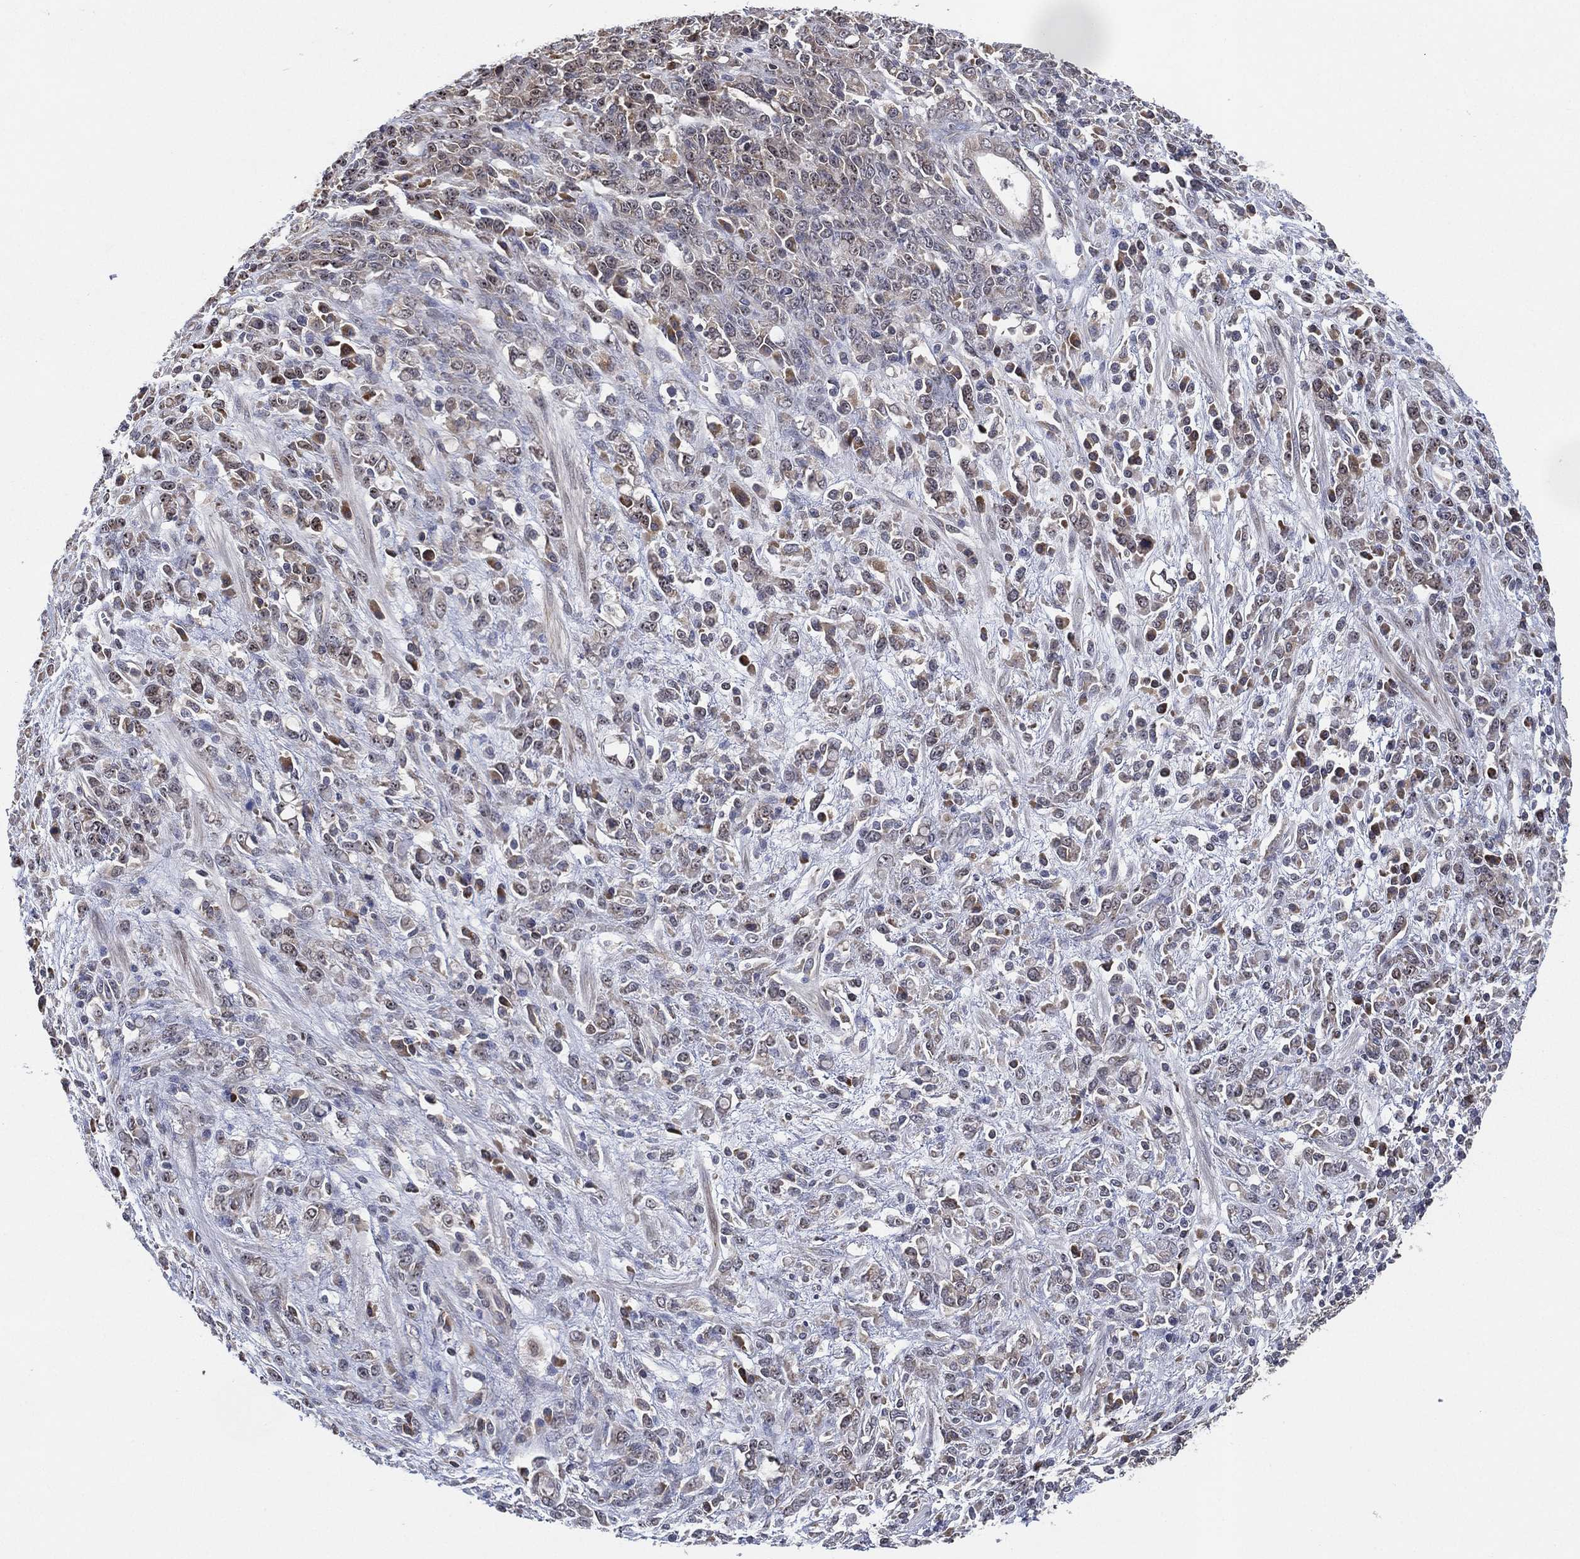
{"staining": {"intensity": "negative", "quantity": "none", "location": "none"}, "tissue": "stomach cancer", "cell_type": "Tumor cells", "image_type": "cancer", "snomed": [{"axis": "morphology", "description": "Adenocarcinoma, NOS"}, {"axis": "topography", "description": "Stomach"}], "caption": "A micrograph of stomach cancer (adenocarcinoma) stained for a protein demonstrates no brown staining in tumor cells. (DAB (3,3'-diaminobenzidine) IHC, high magnification).", "gene": "FAM104A", "patient": {"sex": "female", "age": 57}}